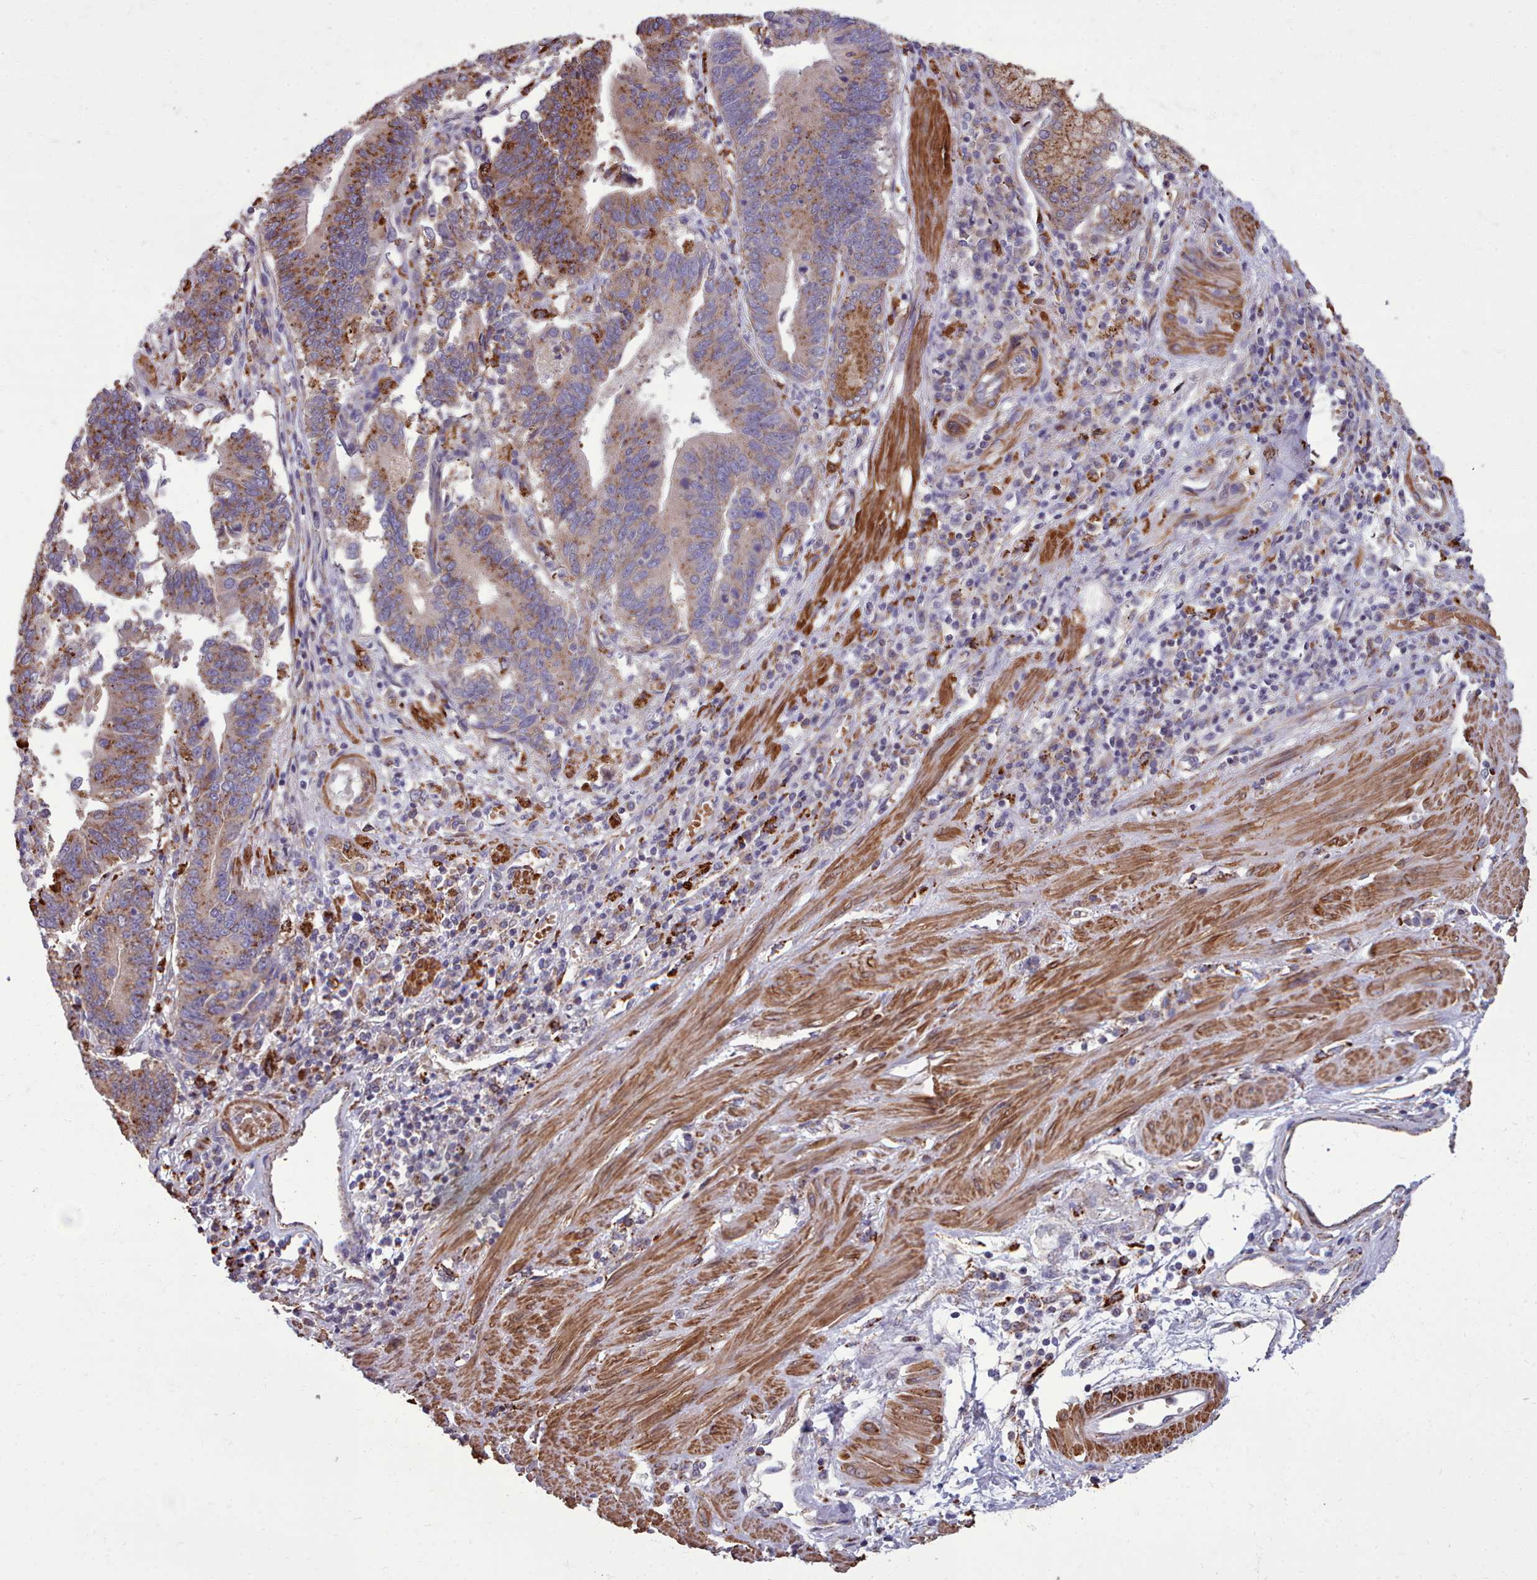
{"staining": {"intensity": "moderate", "quantity": "25%-75%", "location": "cytoplasmic/membranous"}, "tissue": "stomach cancer", "cell_type": "Tumor cells", "image_type": "cancer", "snomed": [{"axis": "morphology", "description": "Adenocarcinoma, NOS"}, {"axis": "topography", "description": "Stomach"}], "caption": "A medium amount of moderate cytoplasmic/membranous positivity is present in about 25%-75% of tumor cells in stomach adenocarcinoma tissue. The staining was performed using DAB (3,3'-diaminobenzidine) to visualize the protein expression in brown, while the nuclei were stained in blue with hematoxylin (Magnification: 20x).", "gene": "PACSIN3", "patient": {"sex": "male", "age": 59}}